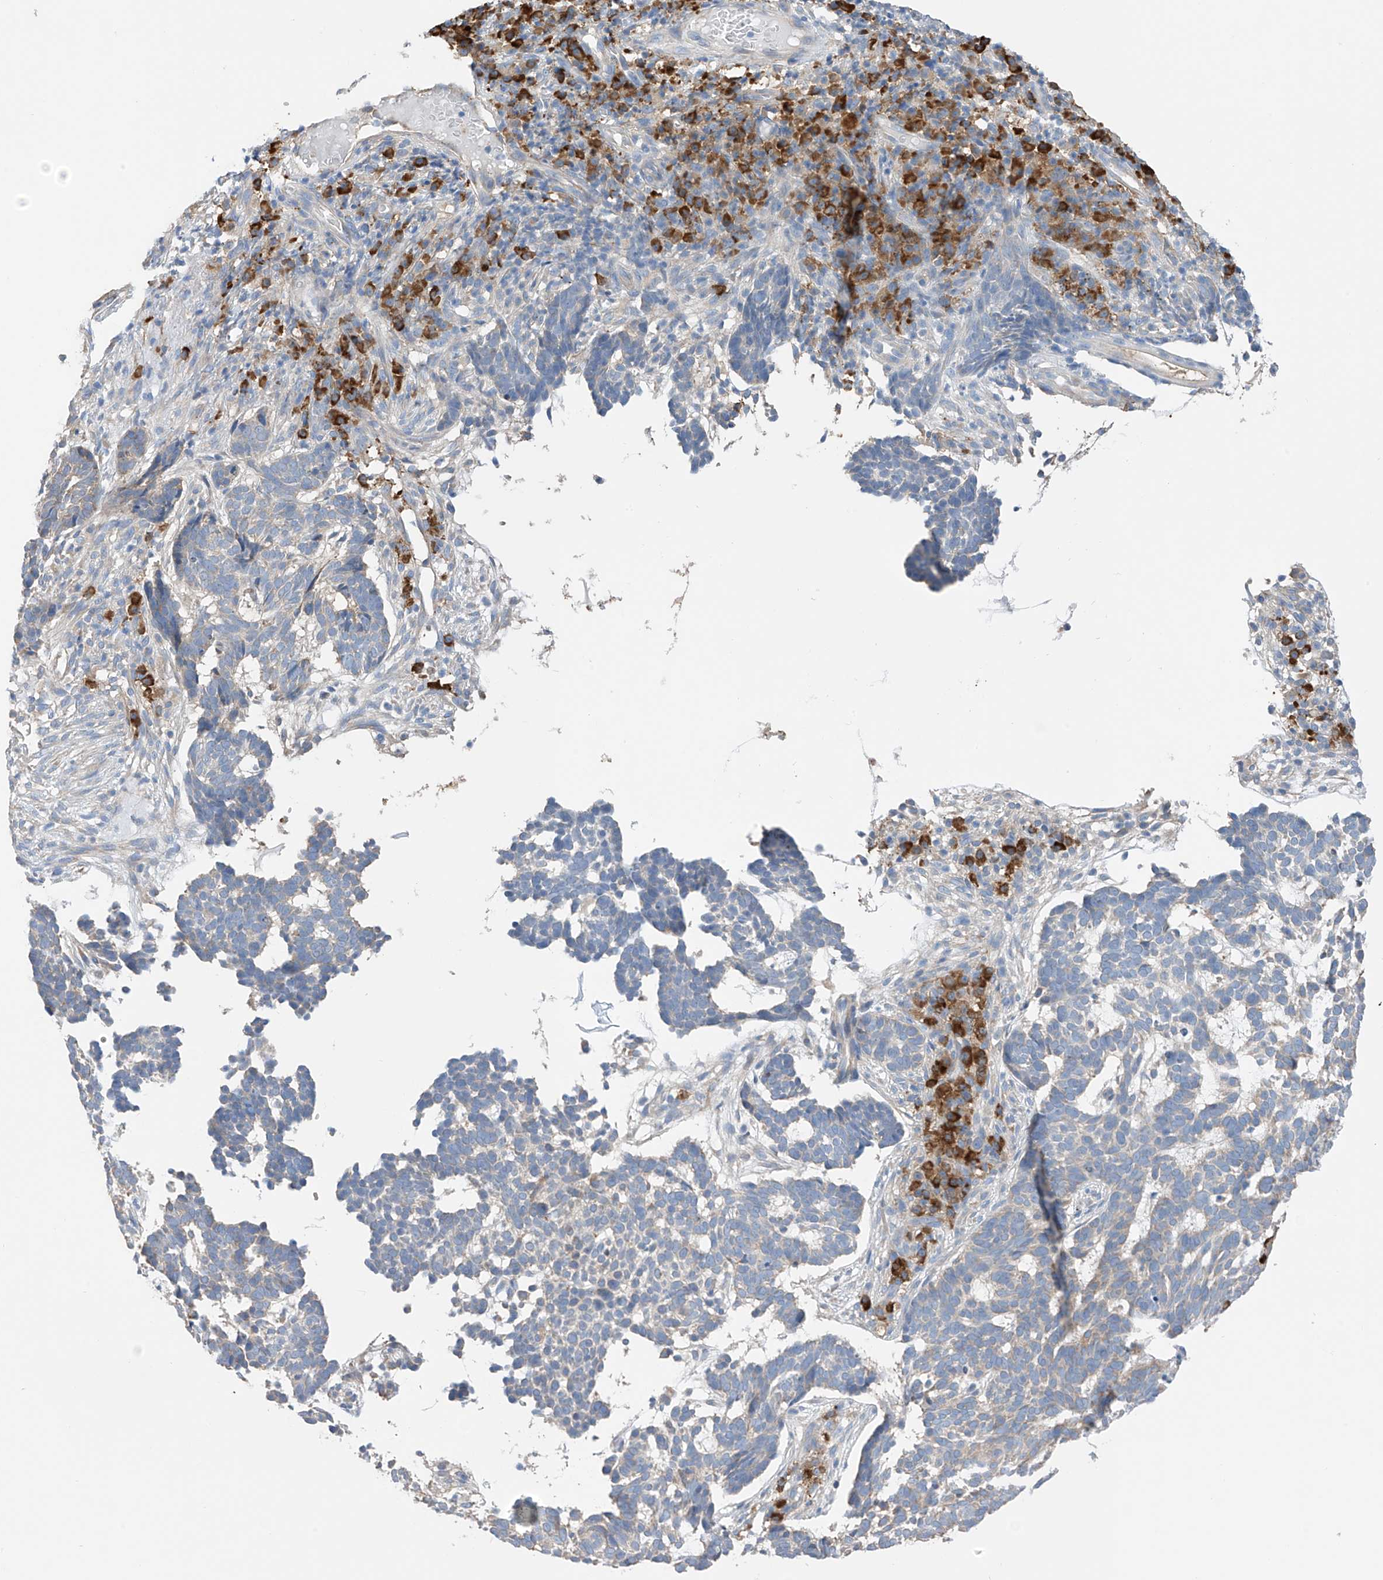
{"staining": {"intensity": "negative", "quantity": "none", "location": "none"}, "tissue": "skin cancer", "cell_type": "Tumor cells", "image_type": "cancer", "snomed": [{"axis": "morphology", "description": "Basal cell carcinoma"}, {"axis": "topography", "description": "Skin"}], "caption": "Immunohistochemistry of basal cell carcinoma (skin) displays no positivity in tumor cells. The staining is performed using DAB brown chromogen with nuclei counter-stained in using hematoxylin.", "gene": "REC8", "patient": {"sex": "male", "age": 85}}